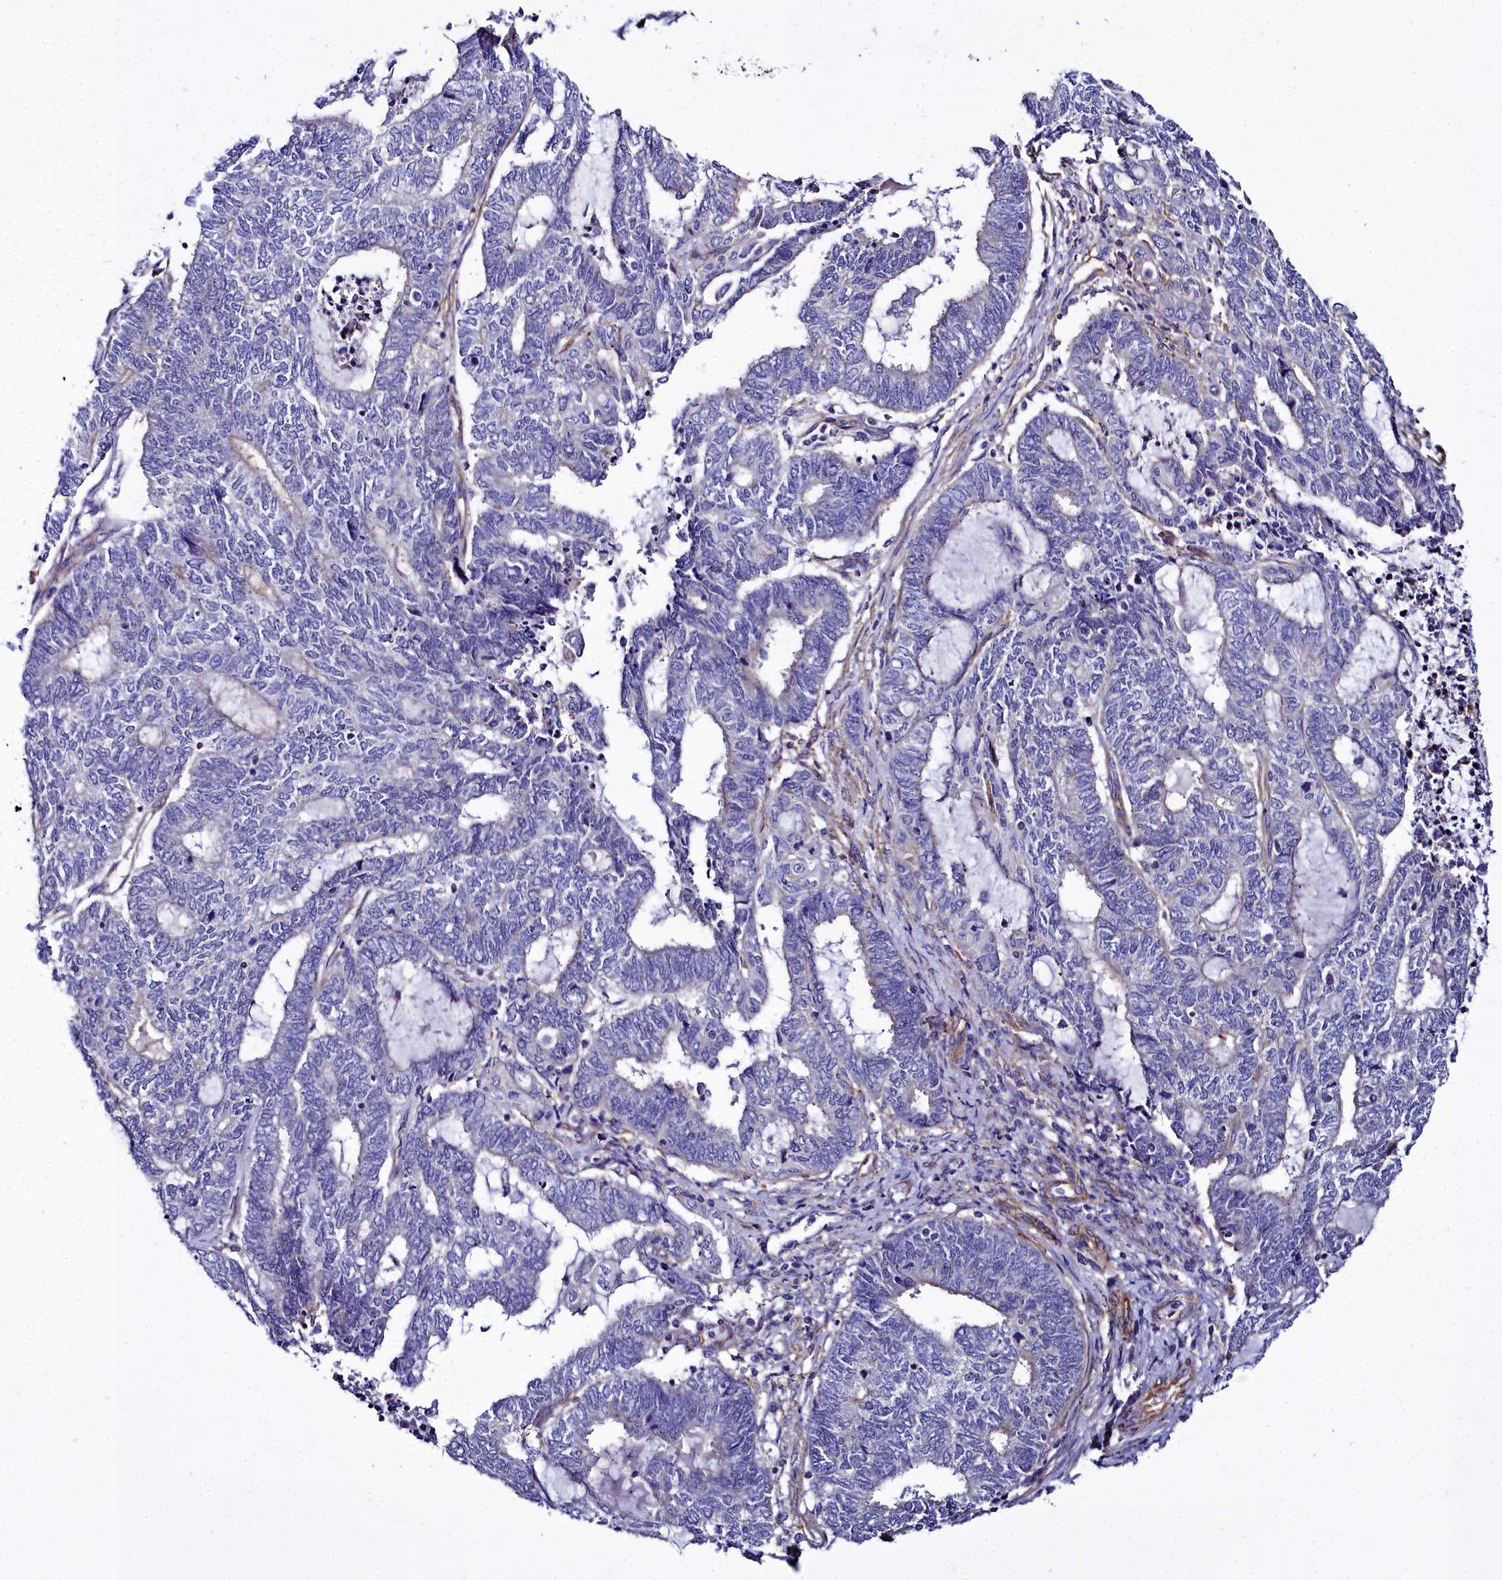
{"staining": {"intensity": "negative", "quantity": "none", "location": "none"}, "tissue": "endometrial cancer", "cell_type": "Tumor cells", "image_type": "cancer", "snomed": [{"axis": "morphology", "description": "Adenocarcinoma, NOS"}, {"axis": "topography", "description": "Uterus"}, {"axis": "topography", "description": "Endometrium"}], "caption": "IHC of human endometrial cancer (adenocarcinoma) shows no expression in tumor cells.", "gene": "FADS3", "patient": {"sex": "female", "age": 70}}